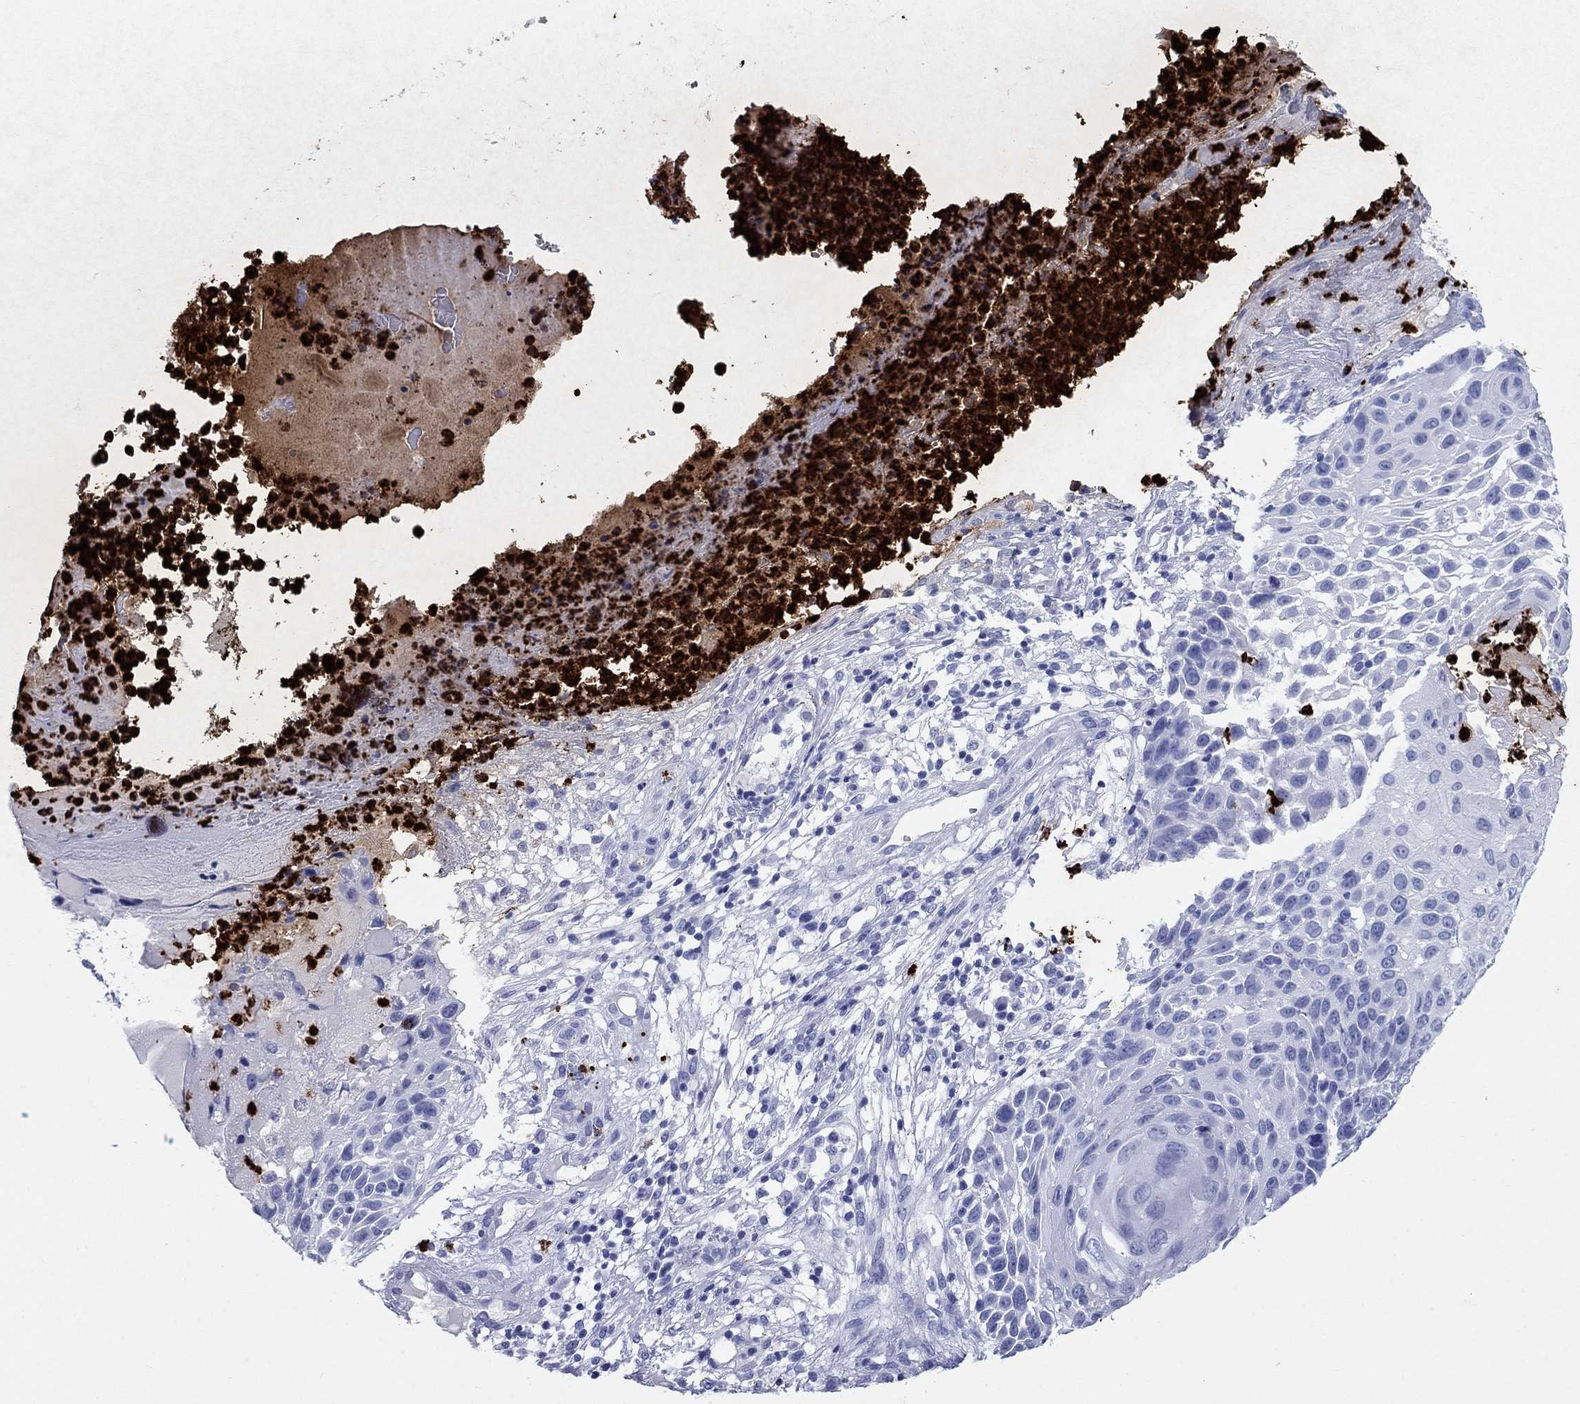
{"staining": {"intensity": "negative", "quantity": "none", "location": "none"}, "tissue": "skin cancer", "cell_type": "Tumor cells", "image_type": "cancer", "snomed": [{"axis": "morphology", "description": "Squamous cell carcinoma, NOS"}, {"axis": "topography", "description": "Skin"}], "caption": "Micrograph shows no protein staining in tumor cells of skin cancer (squamous cell carcinoma) tissue.", "gene": "AZU1", "patient": {"sex": "male", "age": 92}}